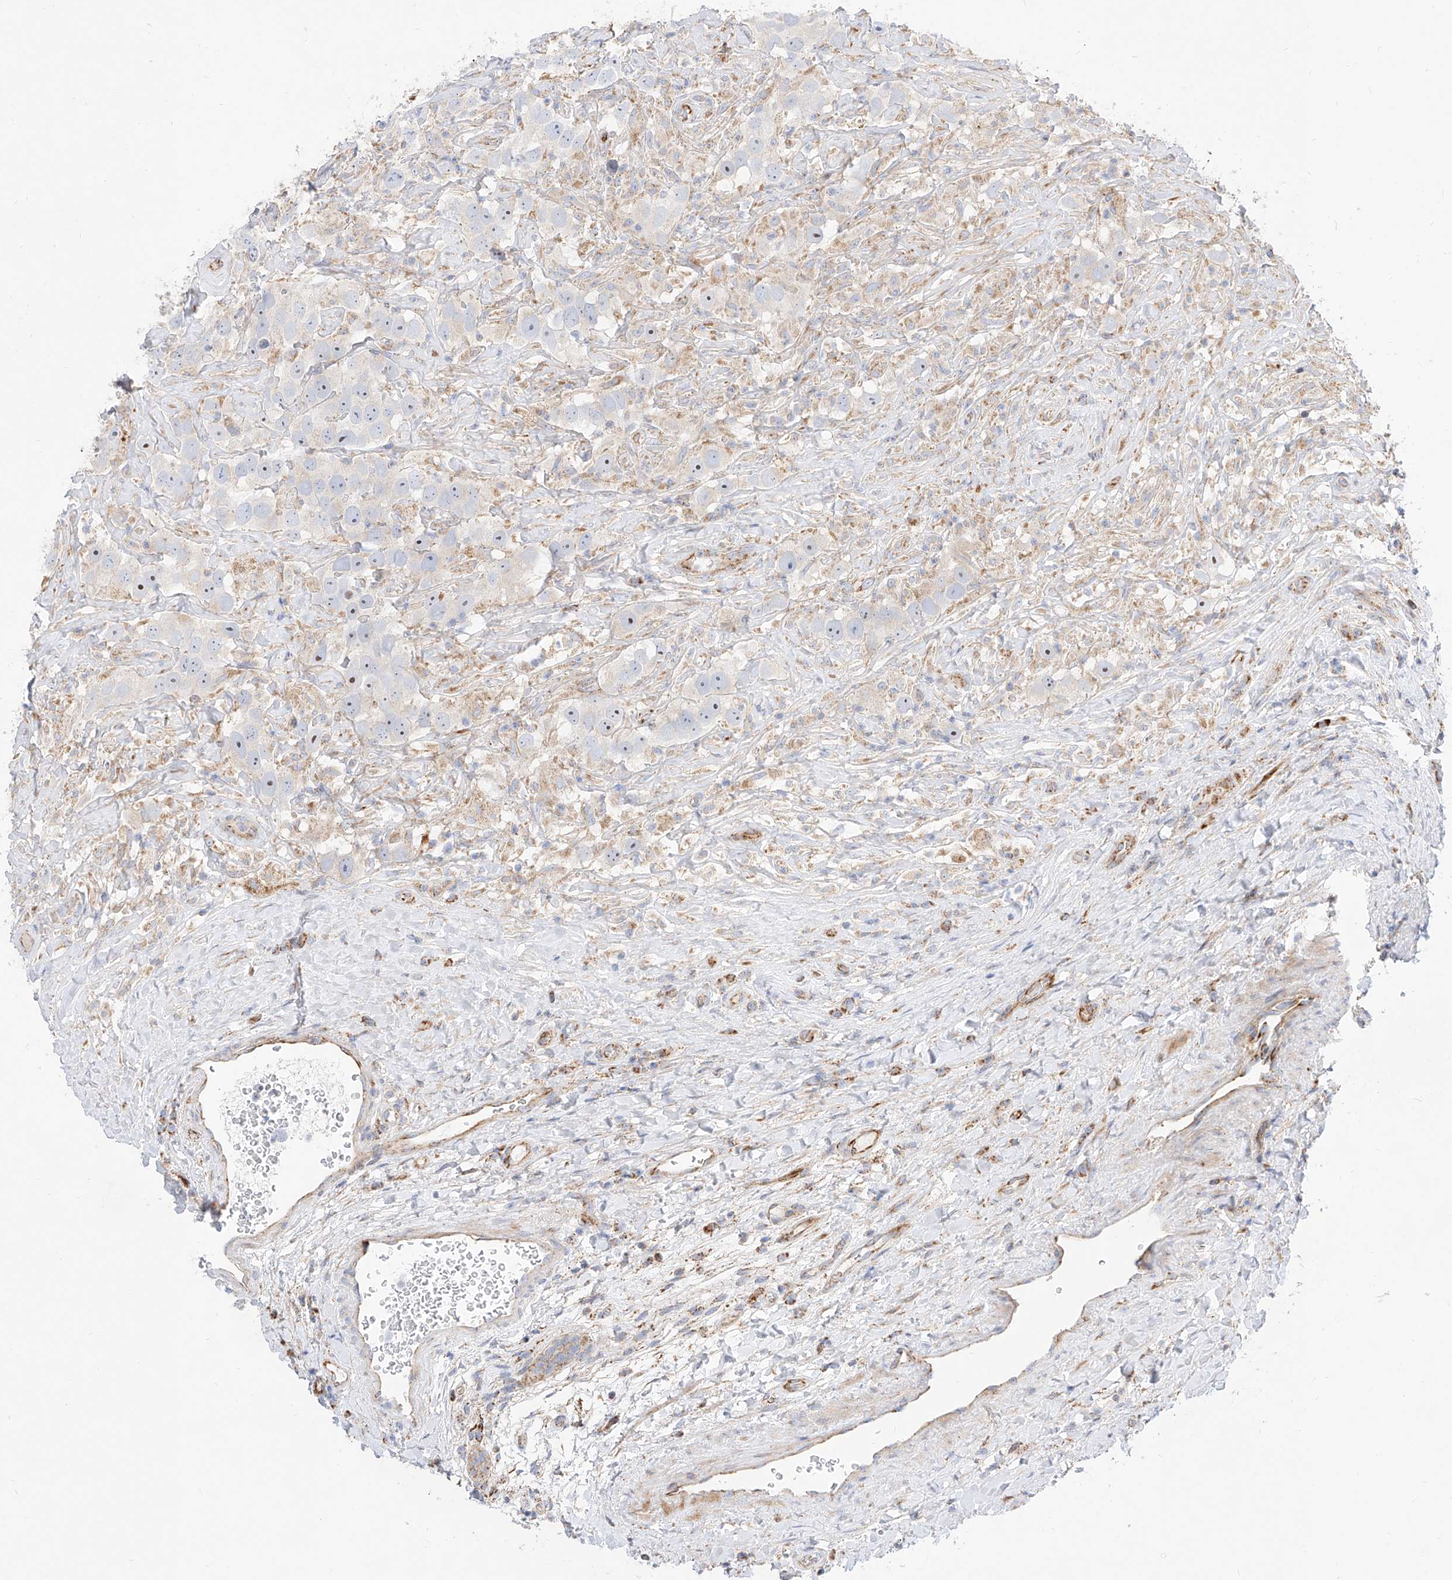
{"staining": {"intensity": "negative", "quantity": "none", "location": "none"}, "tissue": "testis cancer", "cell_type": "Tumor cells", "image_type": "cancer", "snomed": [{"axis": "morphology", "description": "Seminoma, NOS"}, {"axis": "topography", "description": "Testis"}], "caption": "Immunohistochemistry (IHC) micrograph of testis seminoma stained for a protein (brown), which exhibits no expression in tumor cells. (Immunohistochemistry, brightfield microscopy, high magnification).", "gene": "CST9", "patient": {"sex": "male", "age": 49}}